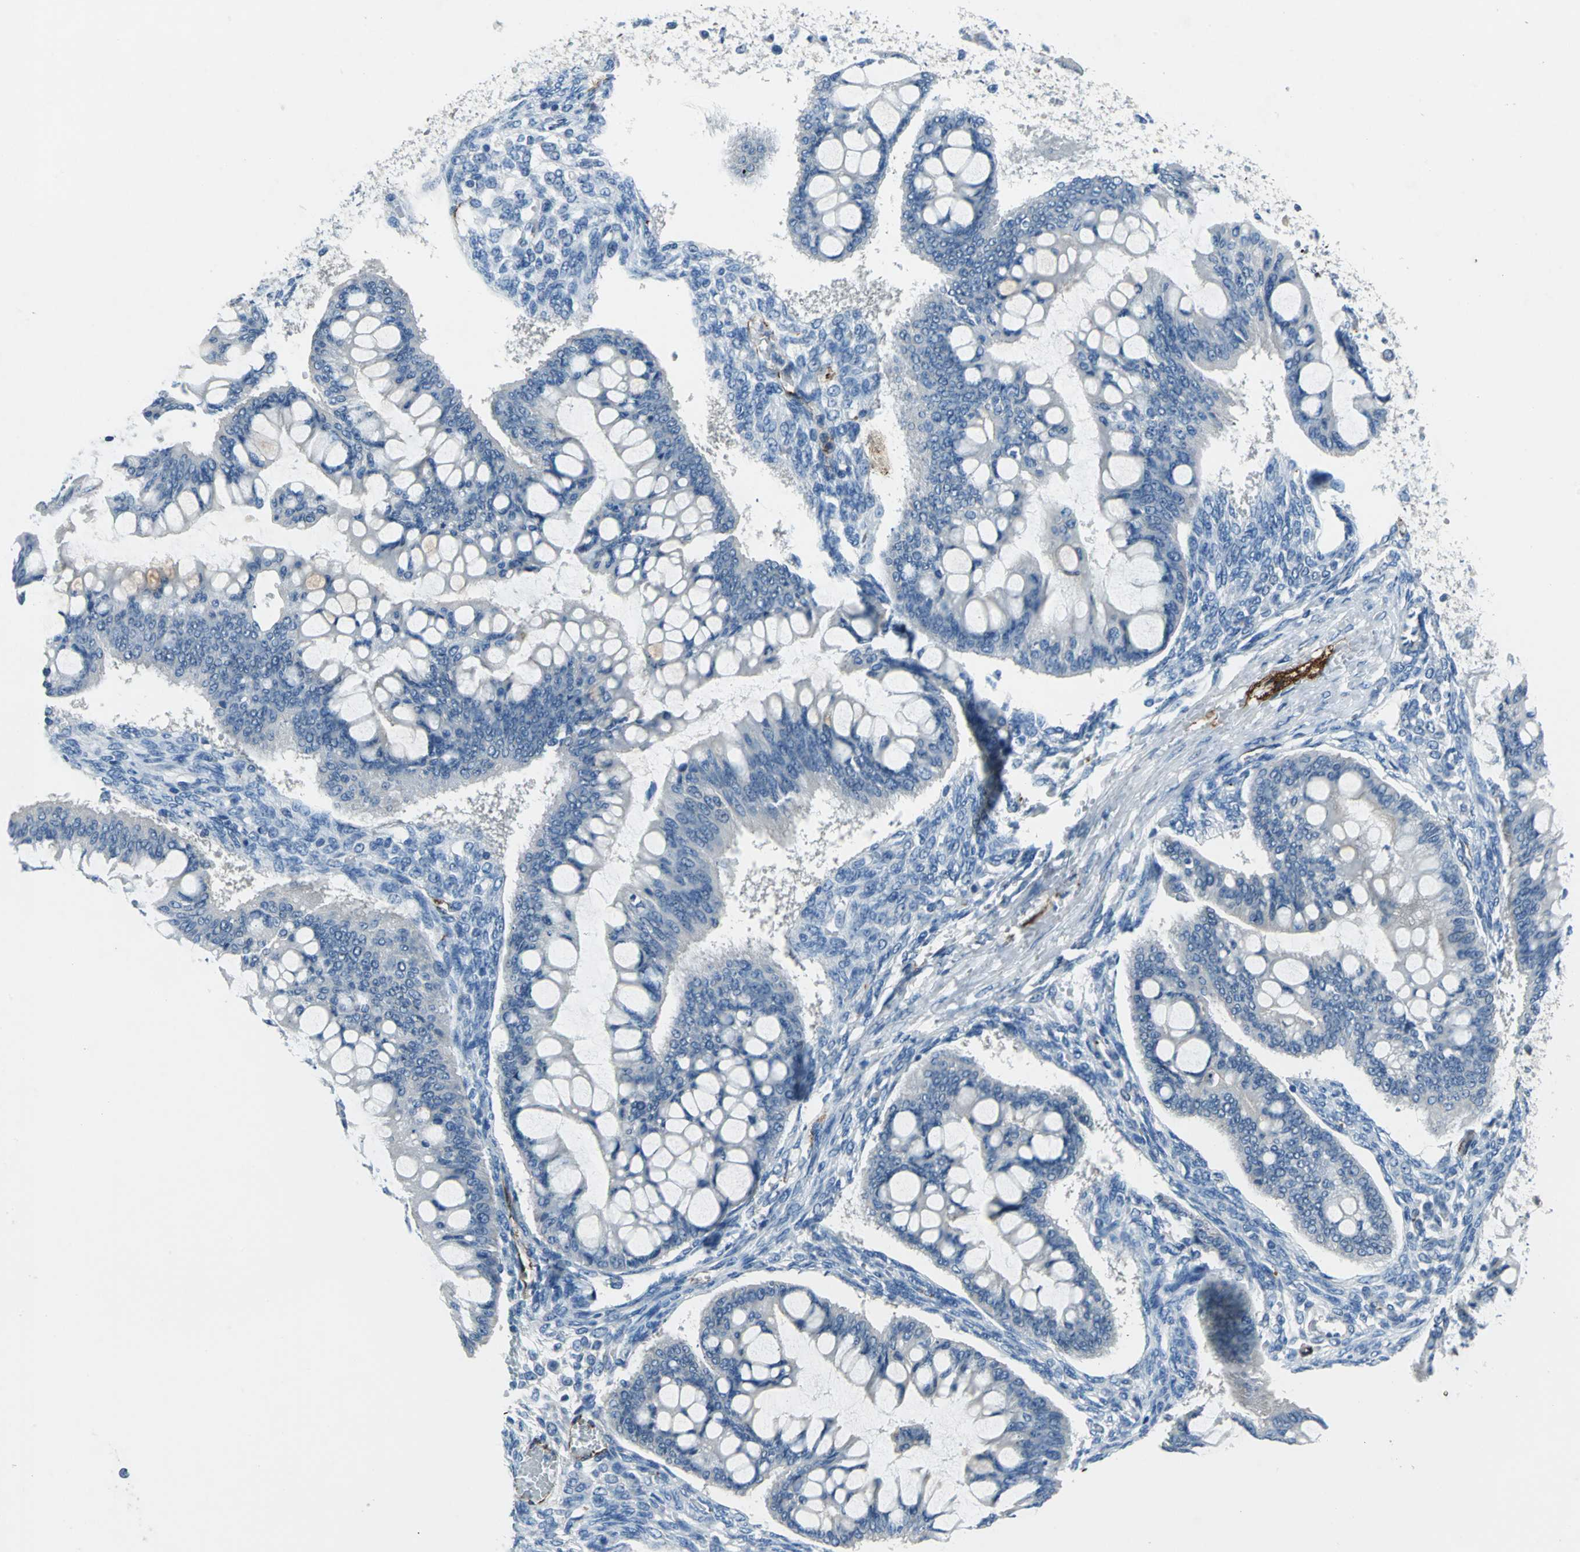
{"staining": {"intensity": "negative", "quantity": "none", "location": "none"}, "tissue": "ovarian cancer", "cell_type": "Tumor cells", "image_type": "cancer", "snomed": [{"axis": "morphology", "description": "Cystadenocarcinoma, mucinous, NOS"}, {"axis": "topography", "description": "Ovary"}], "caption": "This is an IHC histopathology image of human mucinous cystadenocarcinoma (ovarian). There is no staining in tumor cells.", "gene": "SELP", "patient": {"sex": "female", "age": 73}}